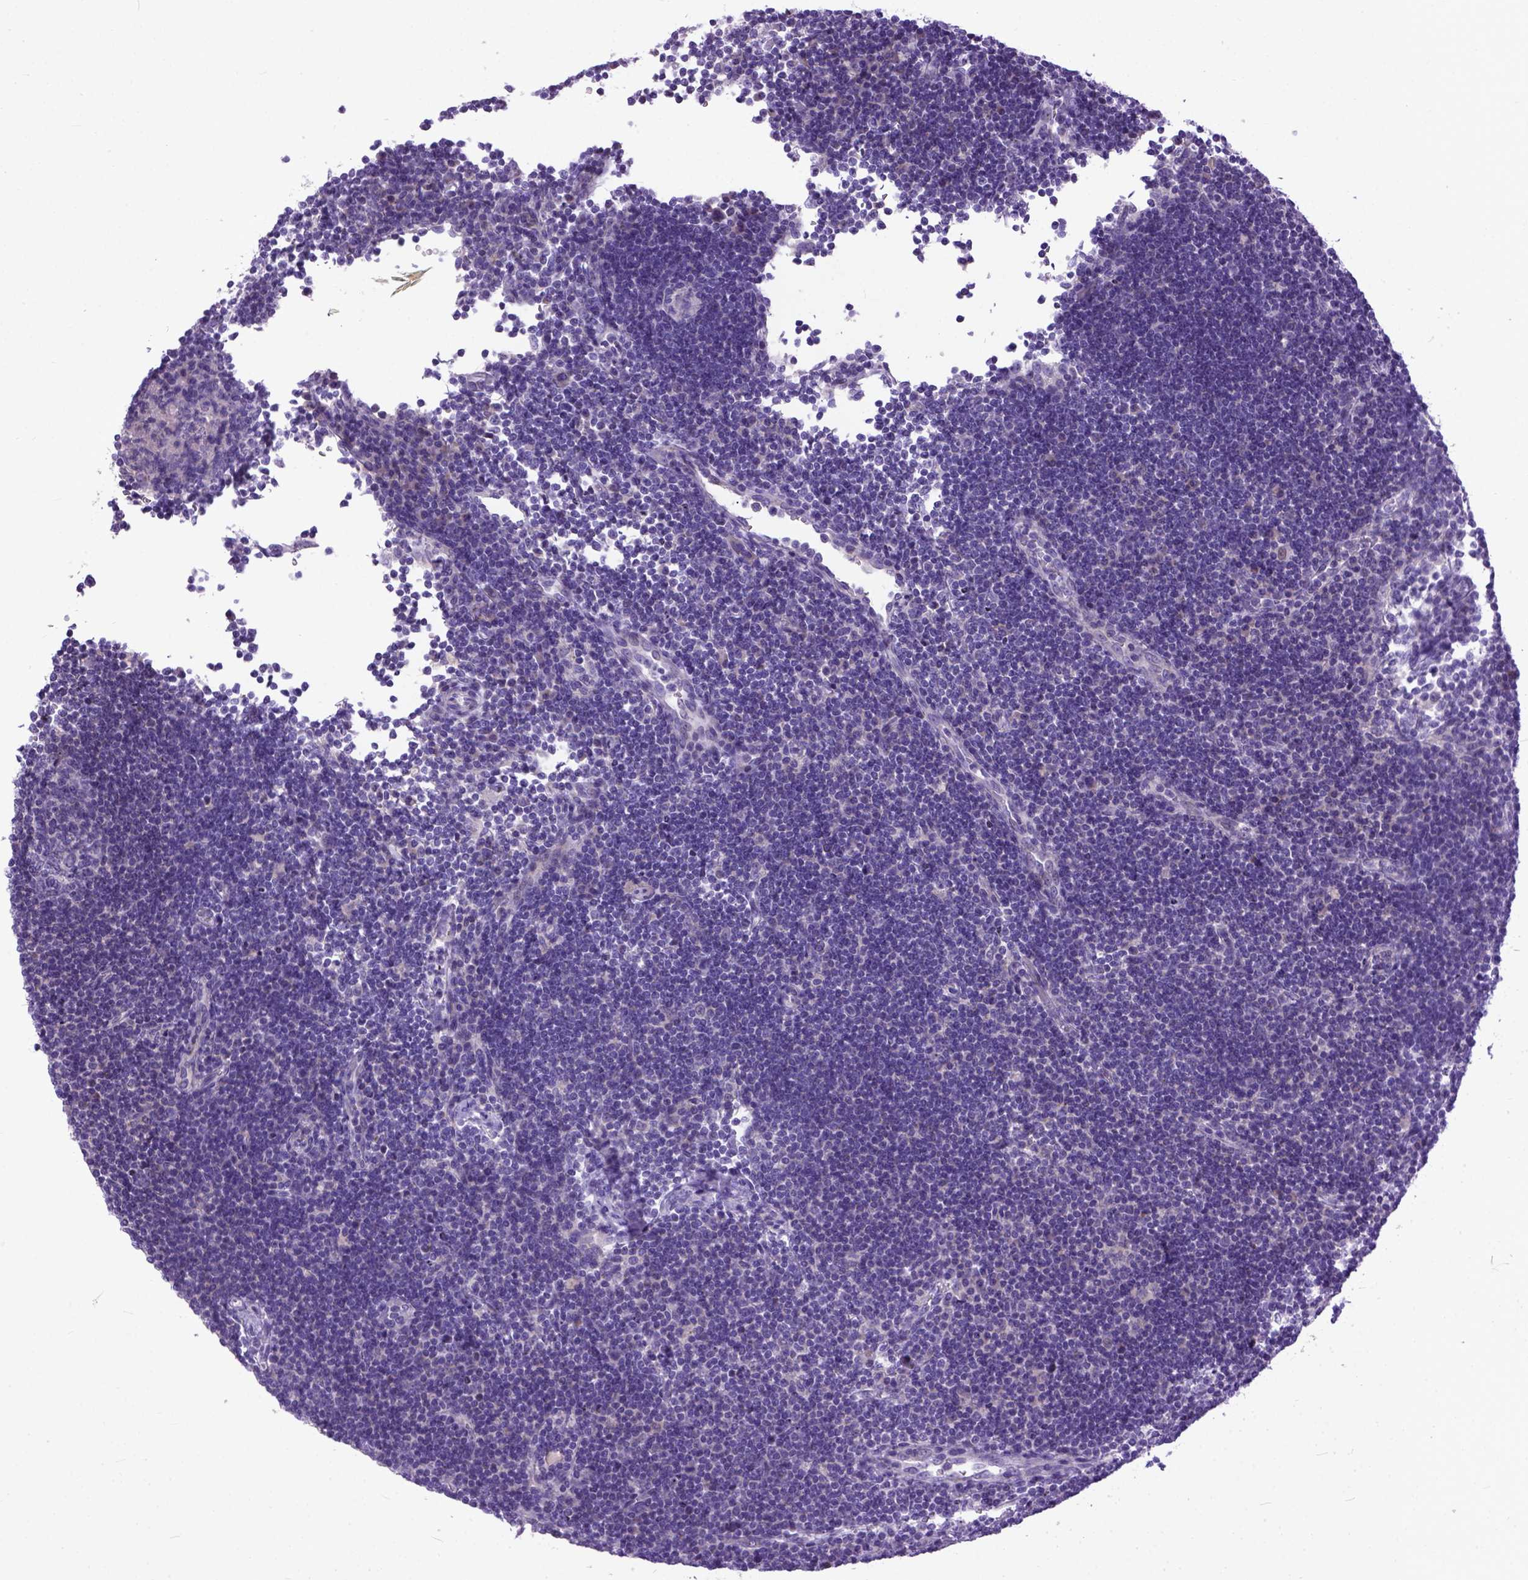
{"staining": {"intensity": "negative", "quantity": "none", "location": "none"}, "tissue": "lymph node", "cell_type": "Germinal center cells", "image_type": "normal", "snomed": [{"axis": "morphology", "description": "Normal tissue, NOS"}, {"axis": "topography", "description": "Lymph node"}], "caption": "IHC photomicrograph of normal lymph node: lymph node stained with DAB demonstrates no significant protein positivity in germinal center cells.", "gene": "PLK5", "patient": {"sex": "male", "age": 67}}